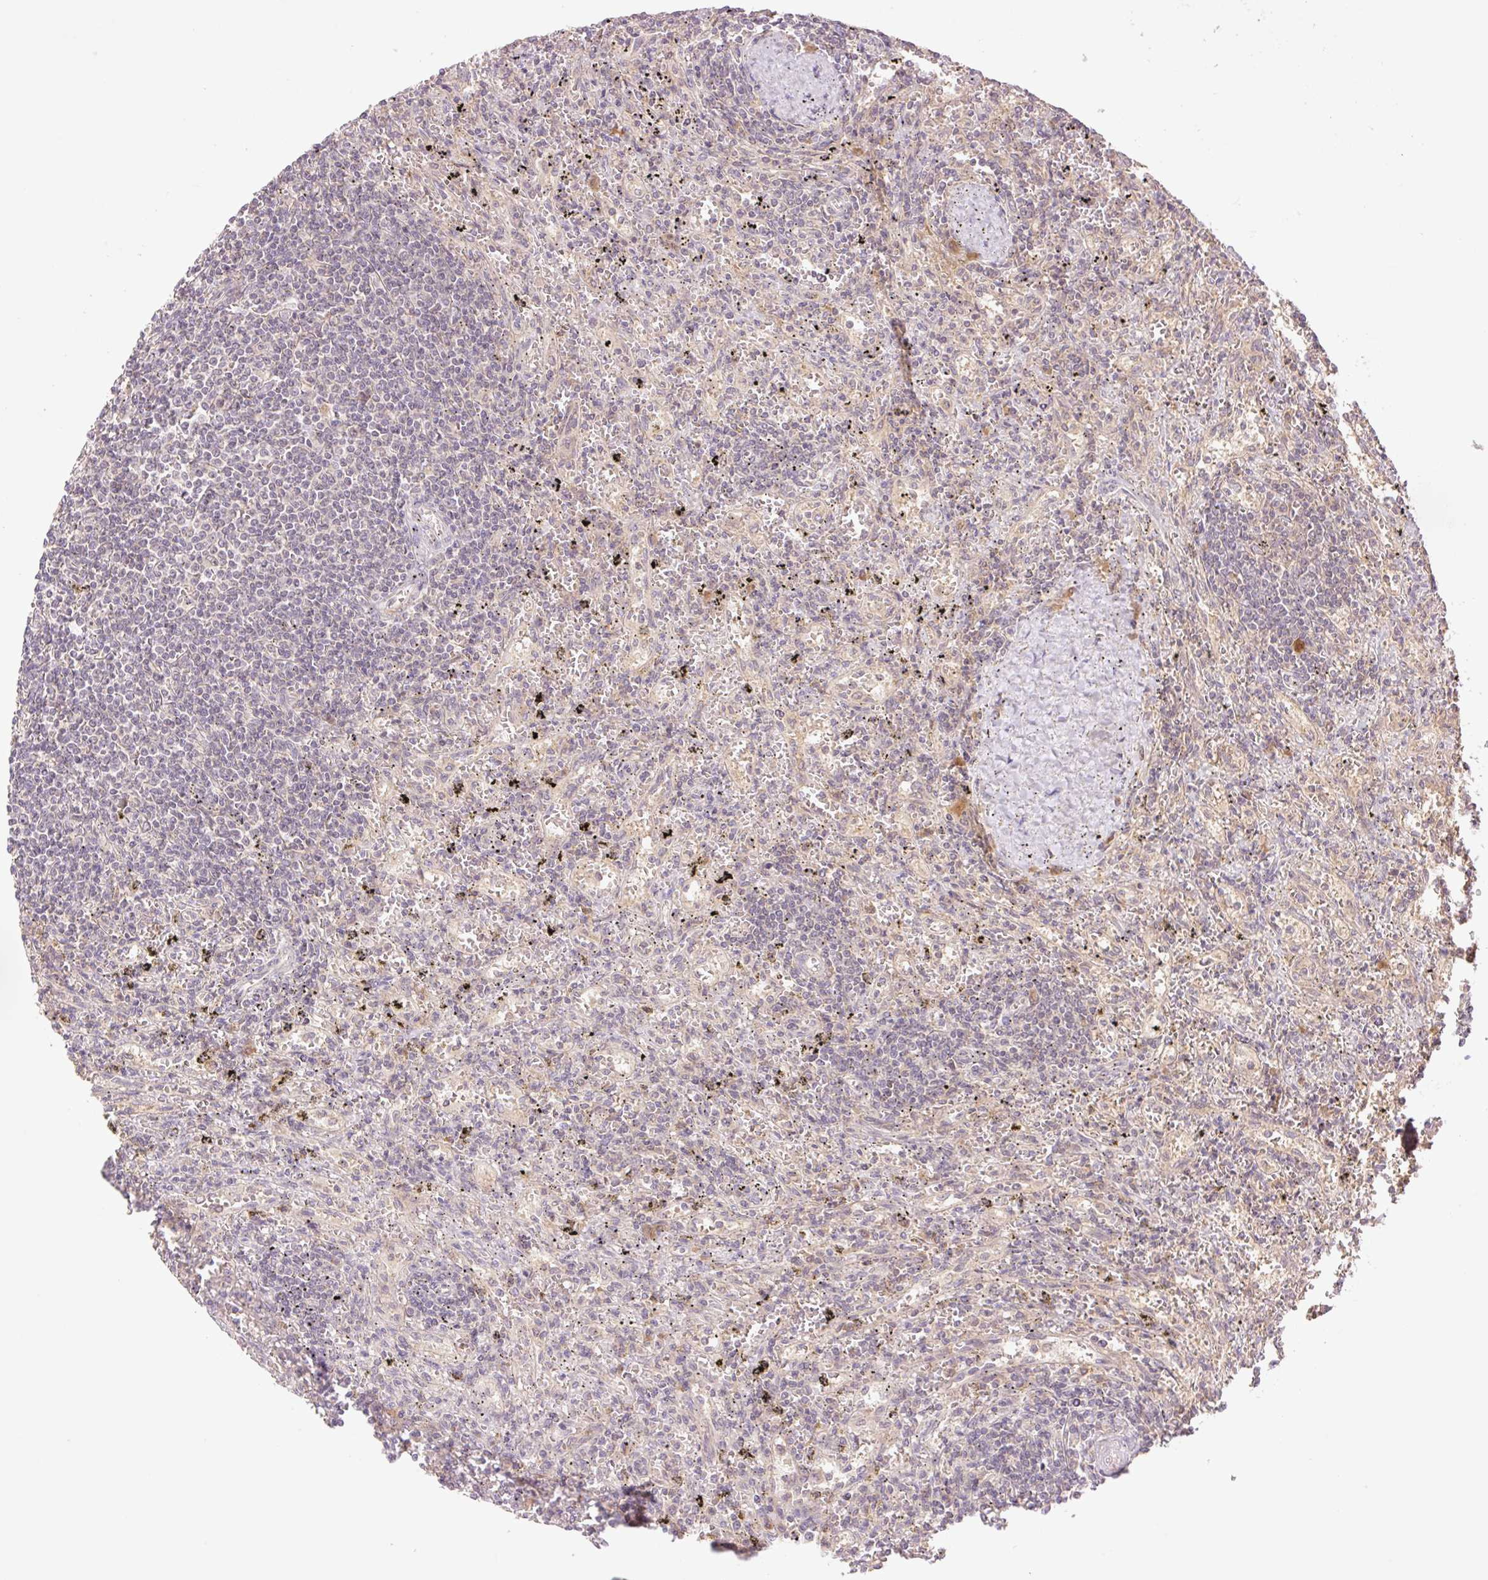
{"staining": {"intensity": "negative", "quantity": "none", "location": "none"}, "tissue": "lymphoma", "cell_type": "Tumor cells", "image_type": "cancer", "snomed": [{"axis": "morphology", "description": "Malignant lymphoma, non-Hodgkin's type, Low grade"}, {"axis": "topography", "description": "Spleen"}], "caption": "This is a photomicrograph of immunohistochemistry staining of lymphoma, which shows no staining in tumor cells.", "gene": "YJU2B", "patient": {"sex": "male", "age": 76}}